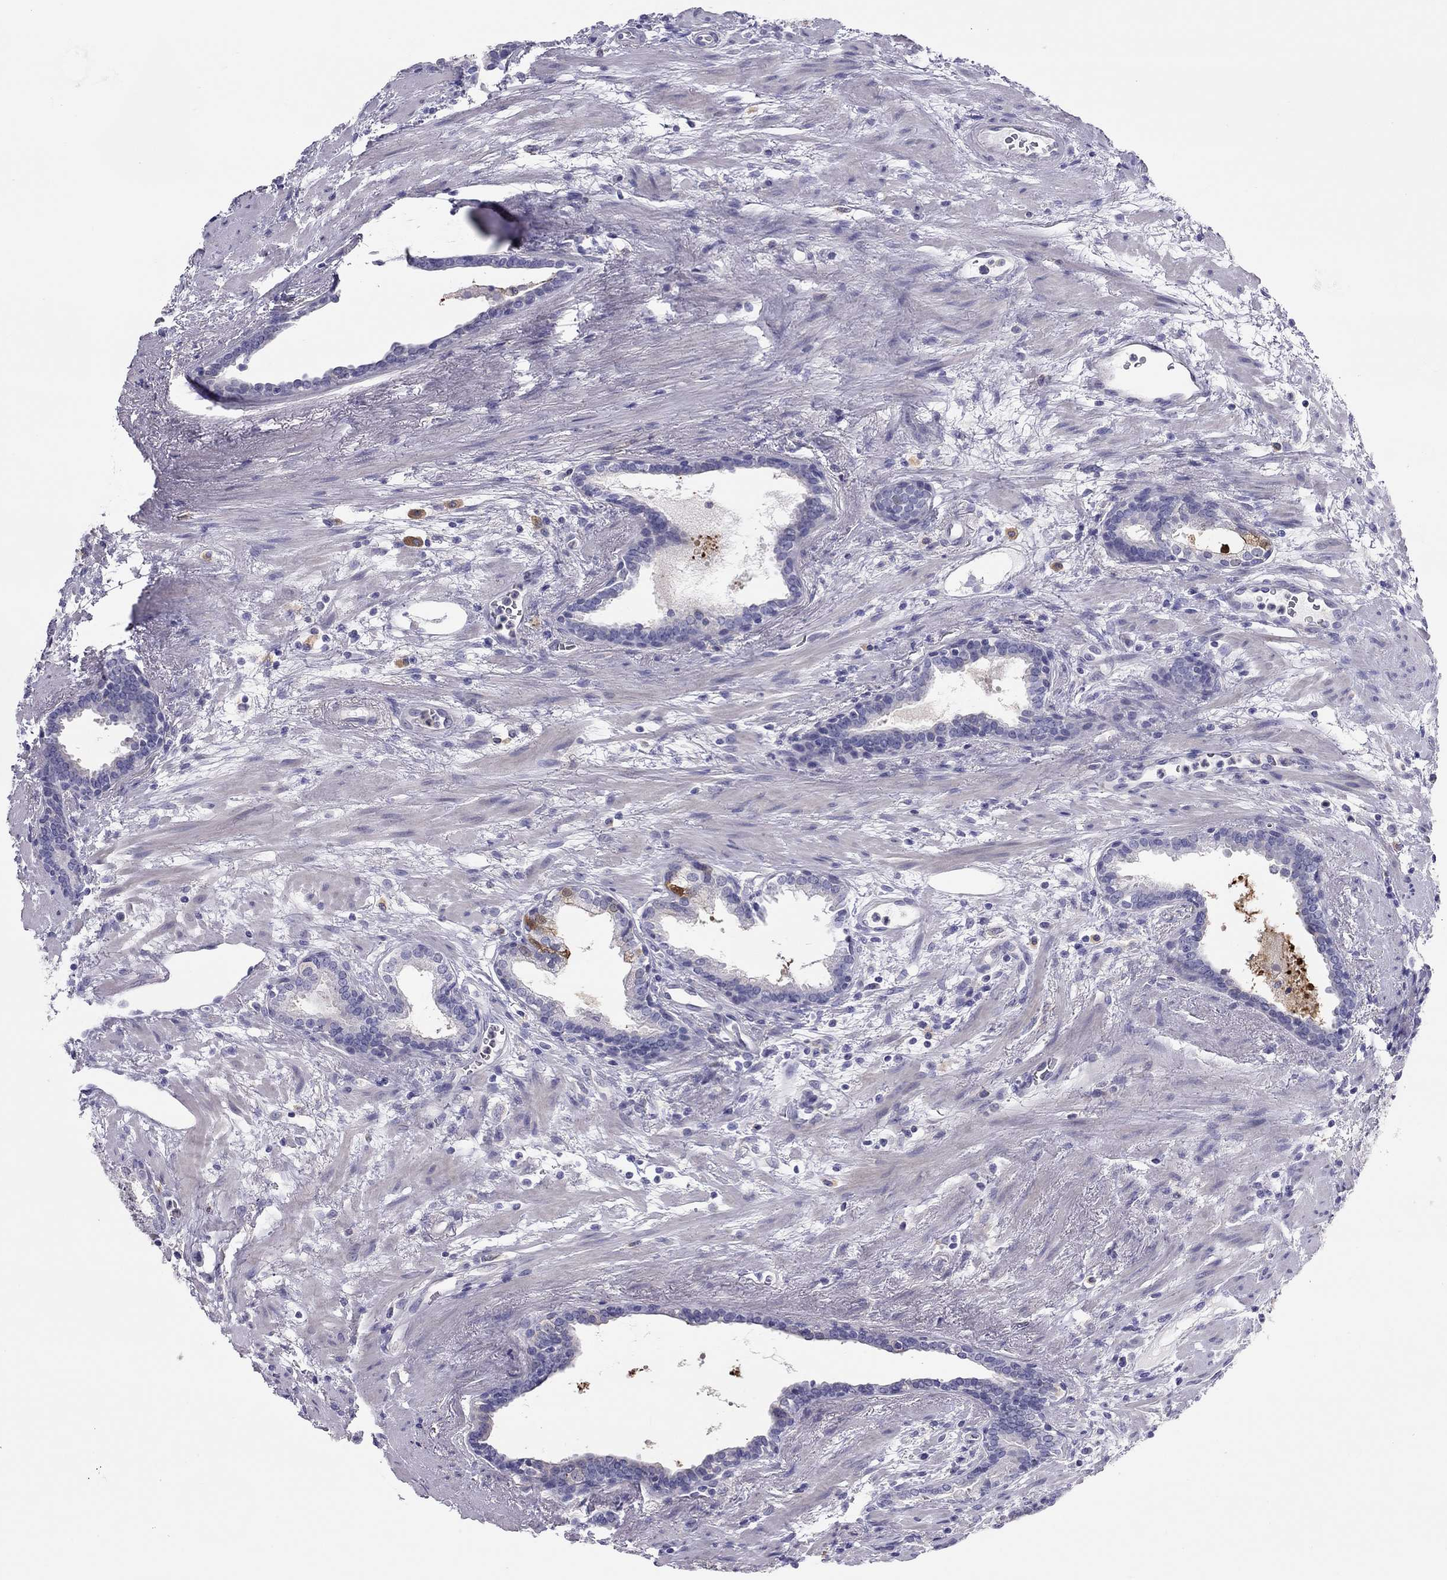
{"staining": {"intensity": "negative", "quantity": "none", "location": "none"}, "tissue": "prostate cancer", "cell_type": "Tumor cells", "image_type": "cancer", "snomed": [{"axis": "morphology", "description": "Adenocarcinoma, NOS"}, {"axis": "topography", "description": "Prostate"}], "caption": "The histopathology image displays no significant expression in tumor cells of prostate adenocarcinoma.", "gene": "ALOX15B", "patient": {"sex": "male", "age": 66}}